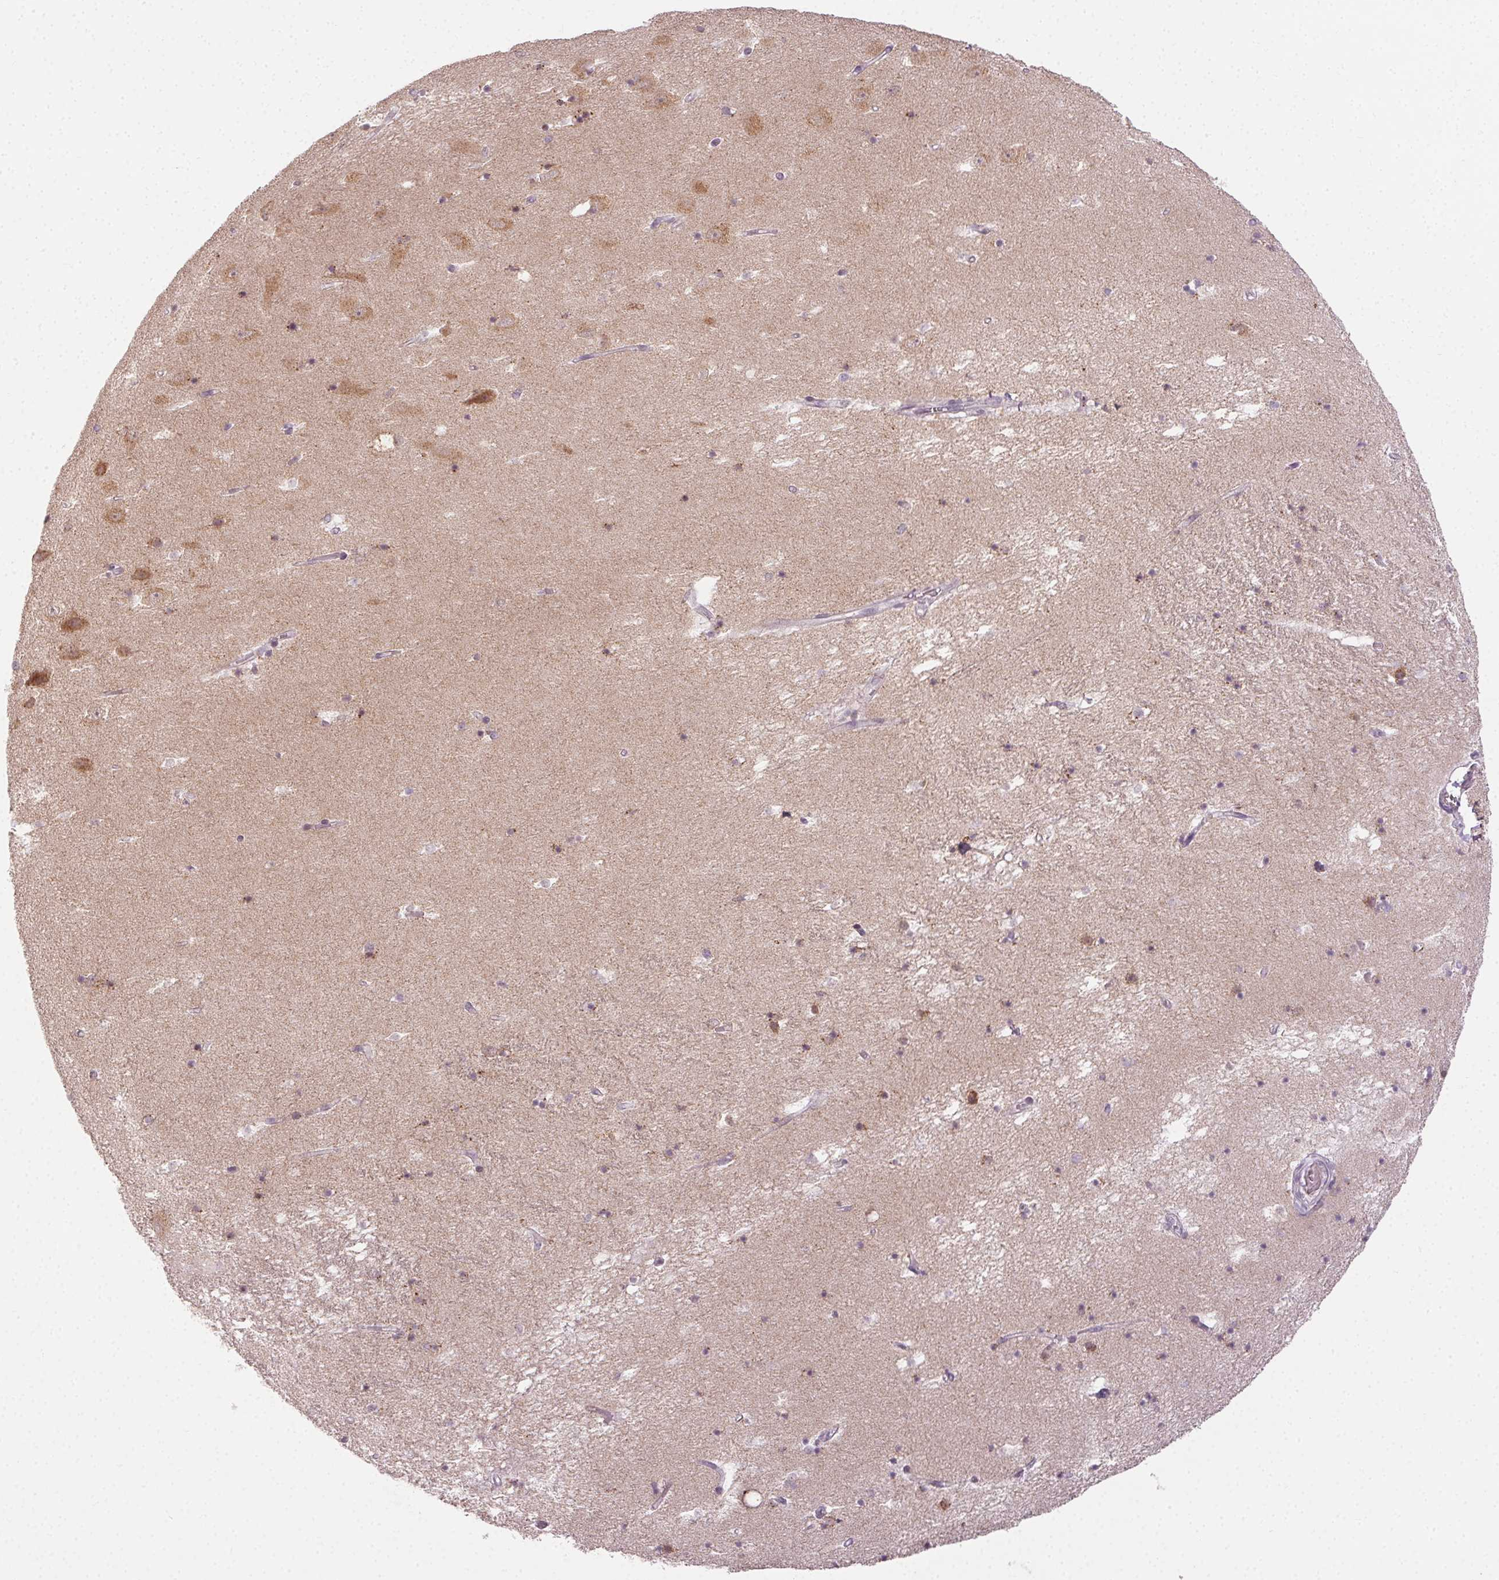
{"staining": {"intensity": "negative", "quantity": "none", "location": "none"}, "tissue": "hippocampus", "cell_type": "Glial cells", "image_type": "normal", "snomed": [{"axis": "morphology", "description": "Normal tissue, NOS"}, {"axis": "topography", "description": "Hippocampus"}], "caption": "This is an immunohistochemistry (IHC) micrograph of unremarkable human hippocampus. There is no expression in glial cells.", "gene": "FAM168A", "patient": {"sex": "male", "age": 58}}